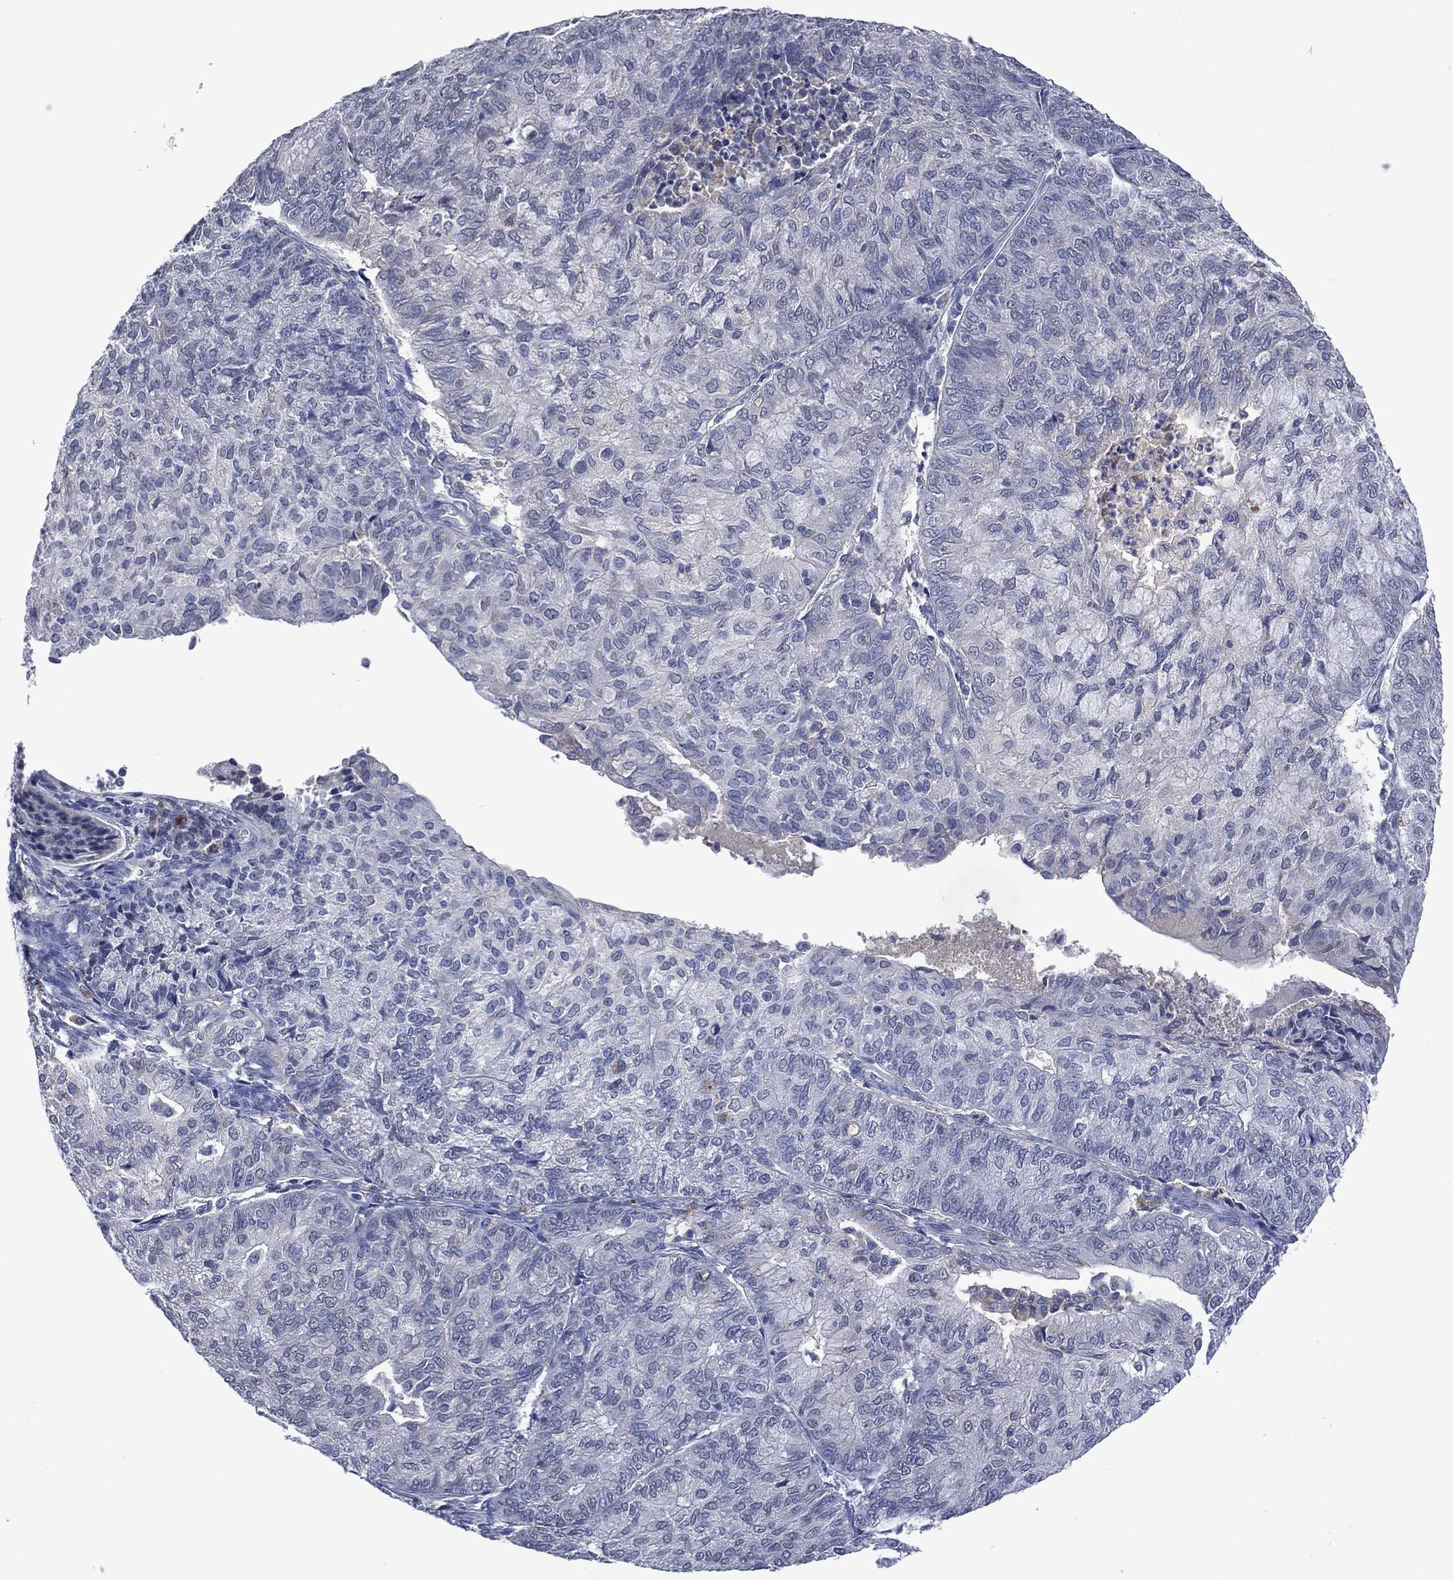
{"staining": {"intensity": "negative", "quantity": "none", "location": "none"}, "tissue": "endometrial cancer", "cell_type": "Tumor cells", "image_type": "cancer", "snomed": [{"axis": "morphology", "description": "Adenocarcinoma, NOS"}, {"axis": "topography", "description": "Endometrium"}], "caption": "This is an immunohistochemistry (IHC) micrograph of human endometrial cancer. There is no staining in tumor cells.", "gene": "ASB10", "patient": {"sex": "female", "age": 82}}